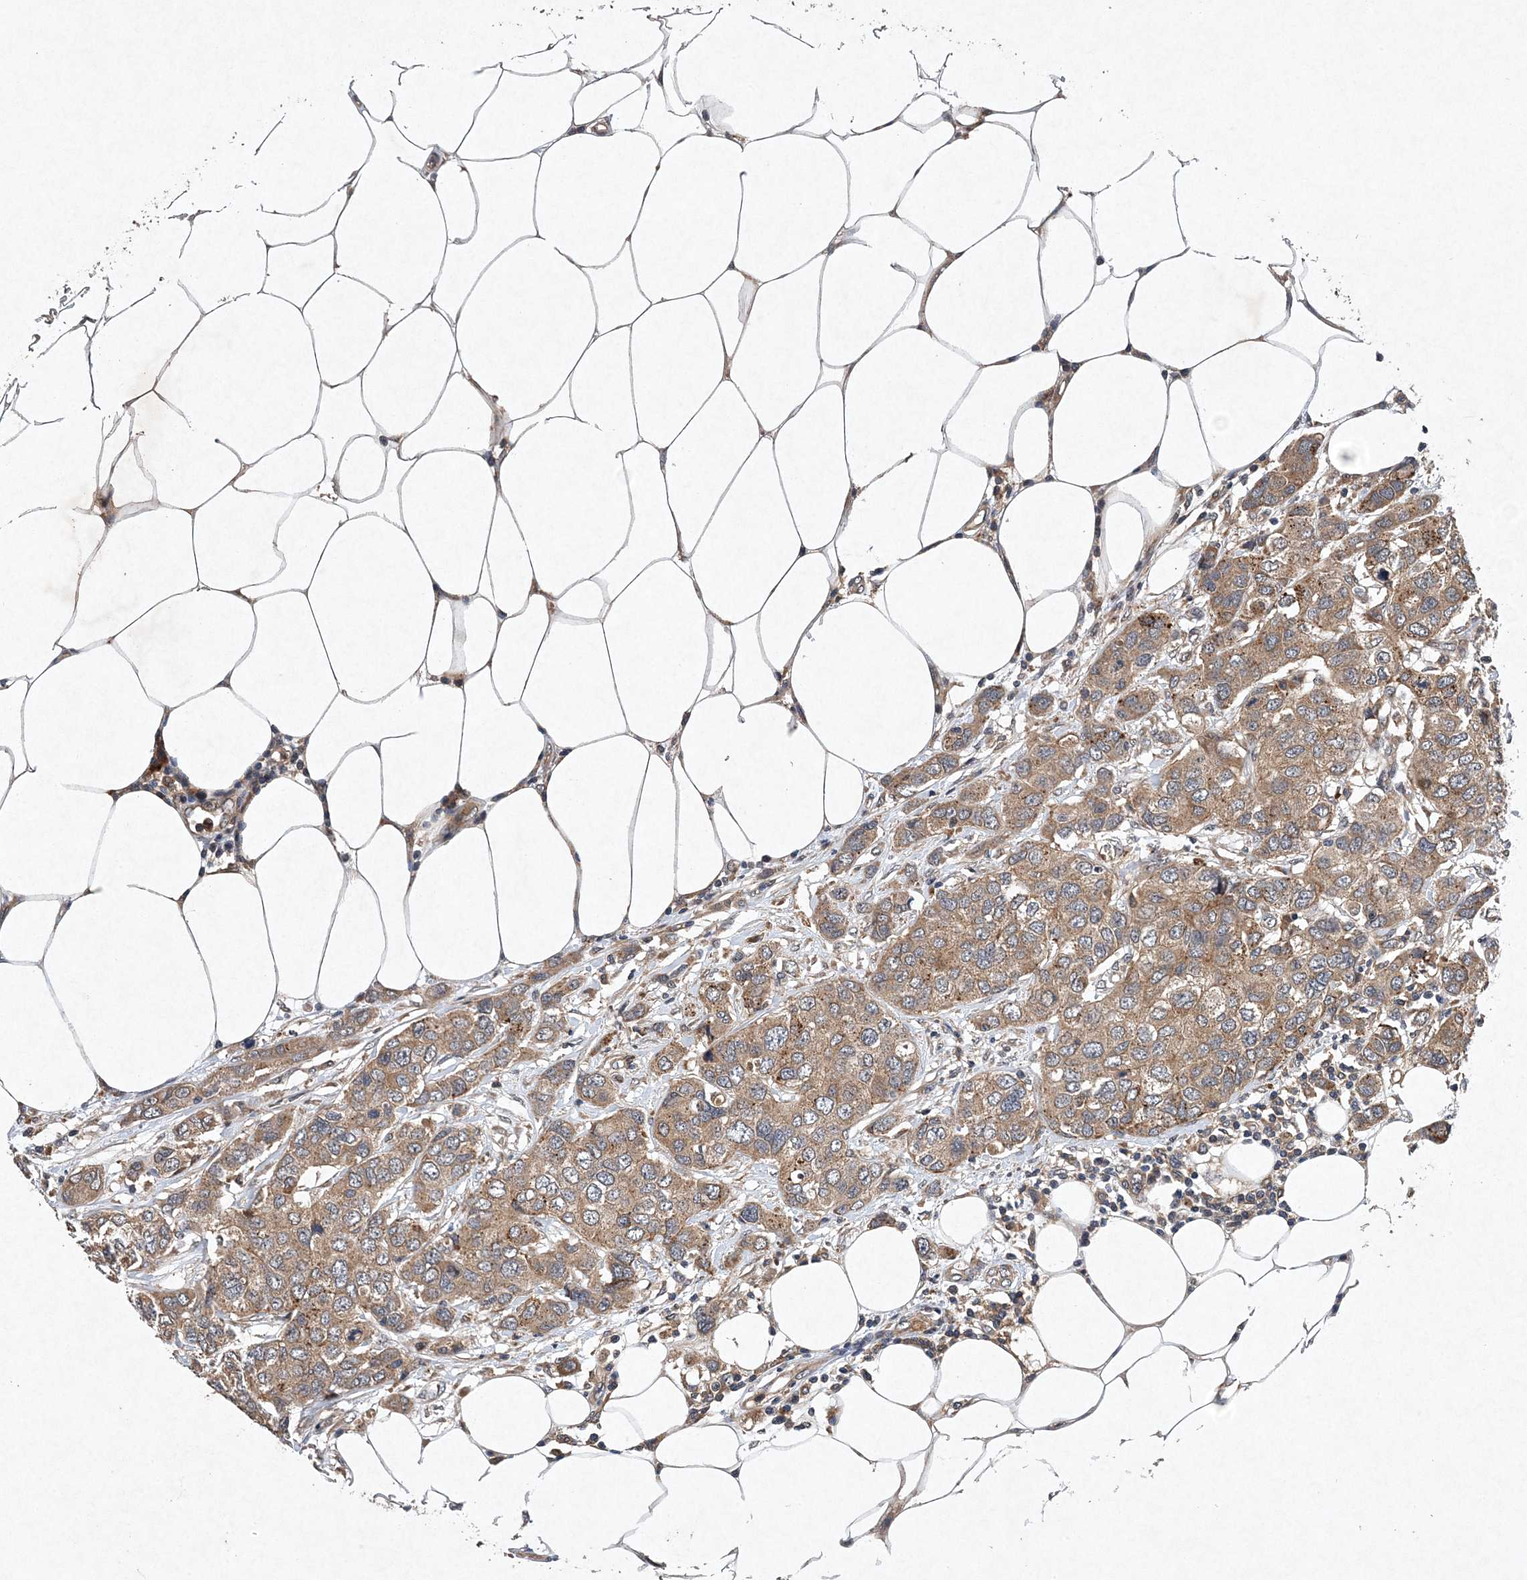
{"staining": {"intensity": "moderate", "quantity": ">75%", "location": "cytoplasmic/membranous"}, "tissue": "breast cancer", "cell_type": "Tumor cells", "image_type": "cancer", "snomed": [{"axis": "morphology", "description": "Duct carcinoma"}, {"axis": "topography", "description": "Breast"}], "caption": "Breast invasive ductal carcinoma was stained to show a protein in brown. There is medium levels of moderate cytoplasmic/membranous positivity in about >75% of tumor cells. (DAB IHC, brown staining for protein, blue staining for nuclei).", "gene": "PROSER1", "patient": {"sex": "female", "age": 50}}